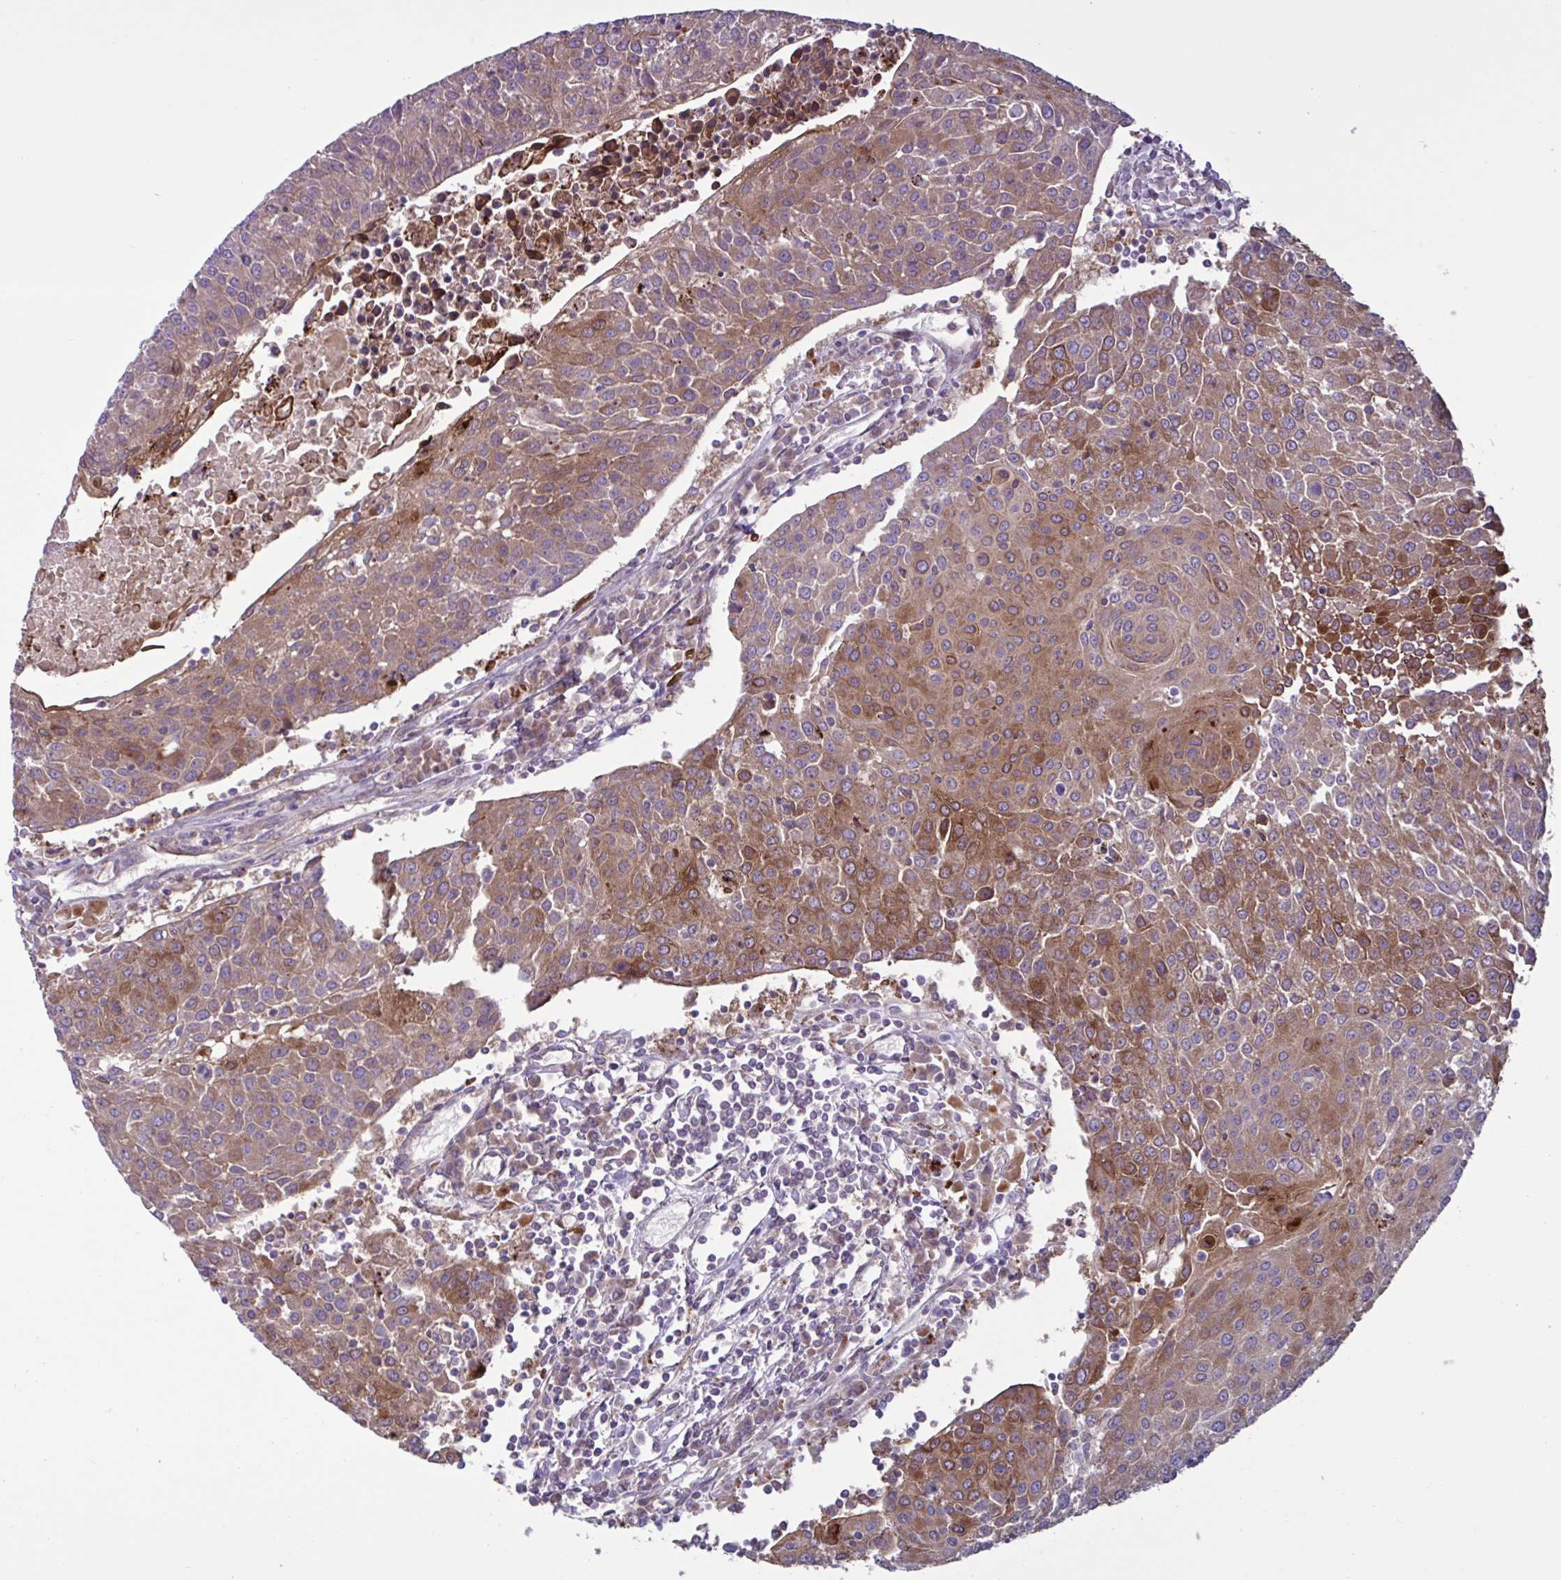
{"staining": {"intensity": "moderate", "quantity": ">75%", "location": "cytoplasmic/membranous"}, "tissue": "urothelial cancer", "cell_type": "Tumor cells", "image_type": "cancer", "snomed": [{"axis": "morphology", "description": "Urothelial carcinoma, High grade"}, {"axis": "topography", "description": "Urinary bladder"}], "caption": "IHC (DAB) staining of human urothelial cancer shows moderate cytoplasmic/membranous protein staining in about >75% of tumor cells. (DAB (3,3'-diaminobenzidine) IHC with brightfield microscopy, high magnification).", "gene": "GLTP", "patient": {"sex": "female", "age": 85}}